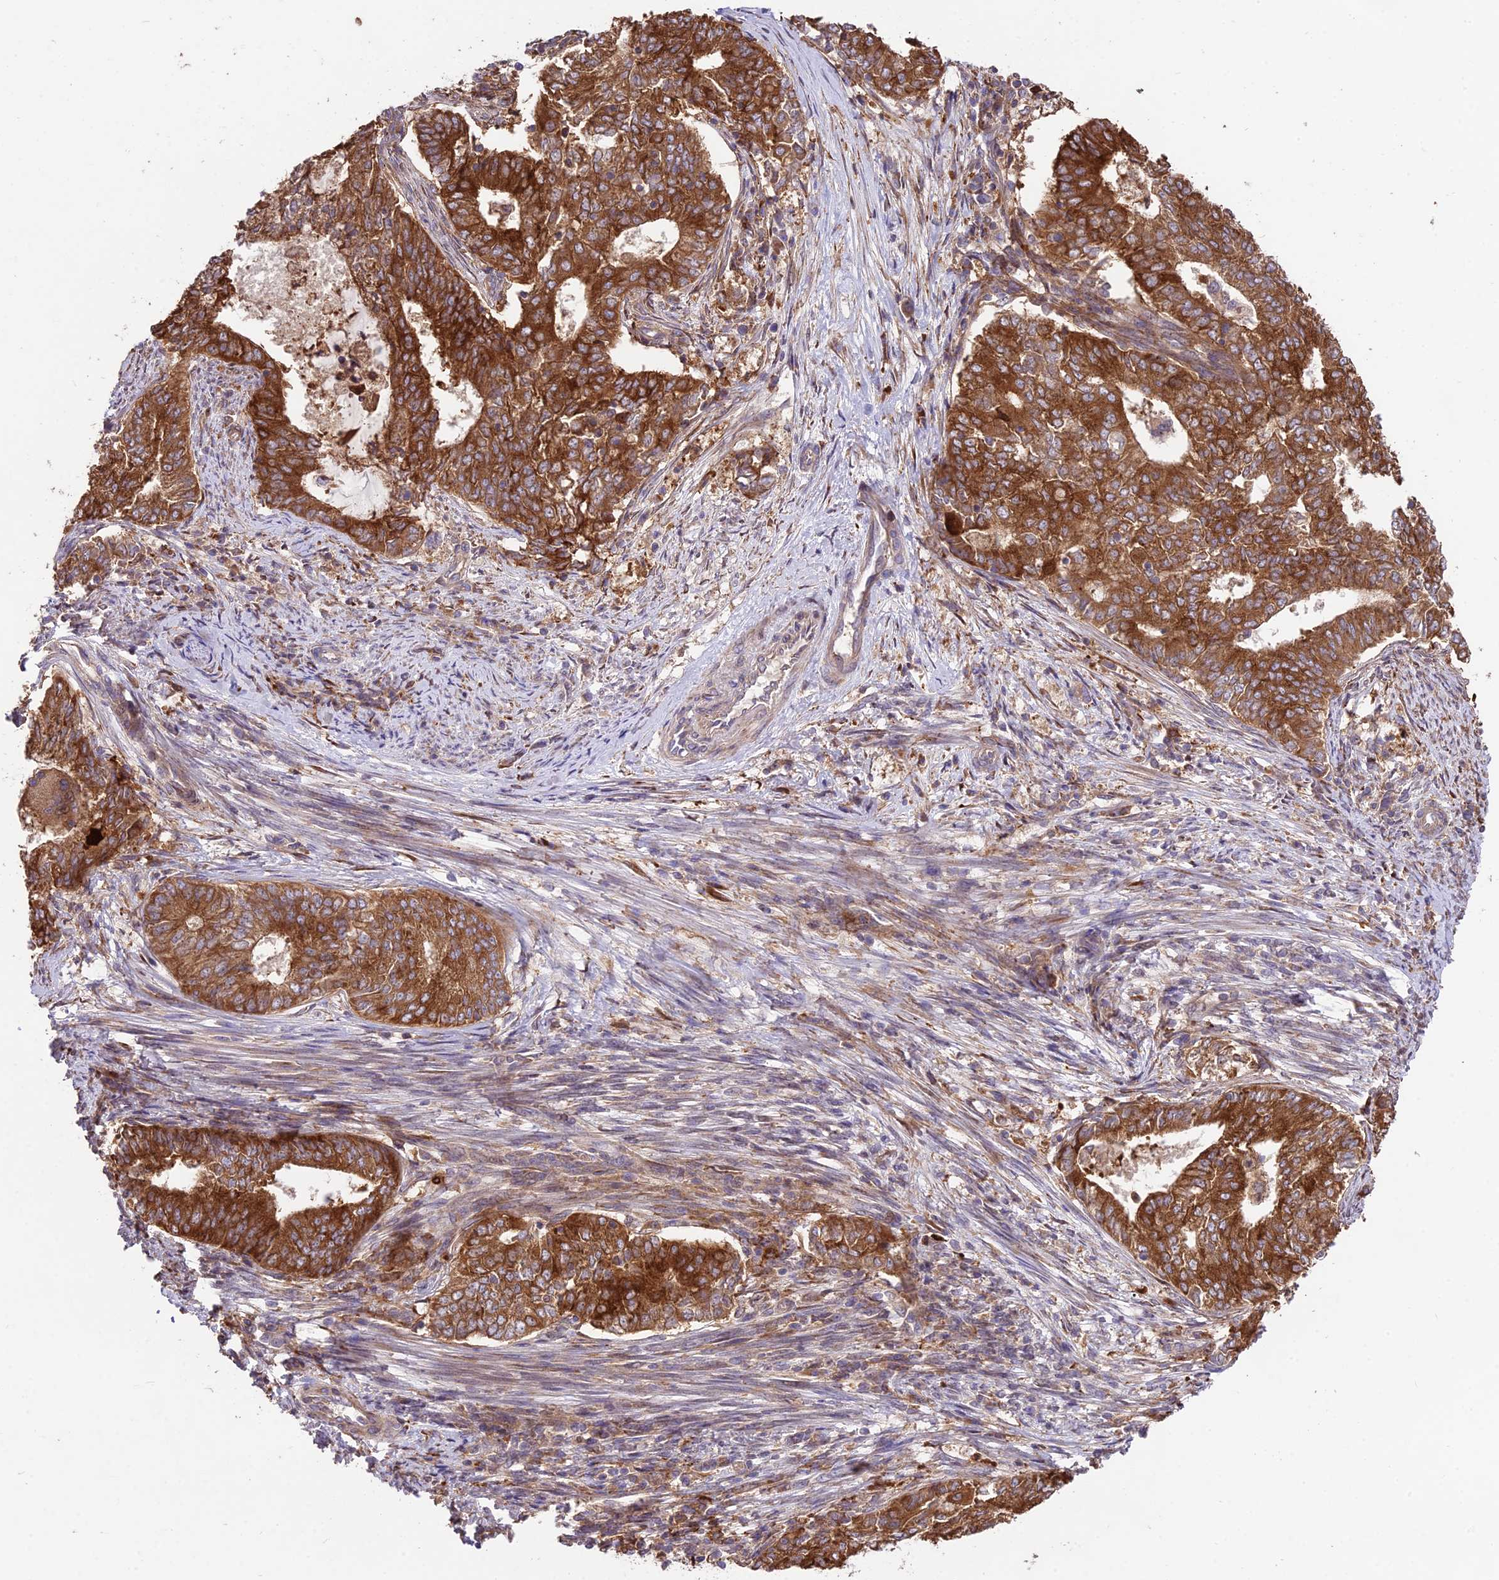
{"staining": {"intensity": "strong", "quantity": ">75%", "location": "cytoplasmic/membranous"}, "tissue": "endometrial cancer", "cell_type": "Tumor cells", "image_type": "cancer", "snomed": [{"axis": "morphology", "description": "Adenocarcinoma, NOS"}, {"axis": "topography", "description": "Endometrium"}], "caption": "The immunohistochemical stain shows strong cytoplasmic/membranous positivity in tumor cells of endometrial cancer (adenocarcinoma) tissue. The staining was performed using DAB to visualize the protein expression in brown, while the nuclei were stained in blue with hematoxylin (Magnification: 20x).", "gene": "ROCK1", "patient": {"sex": "female", "age": 62}}